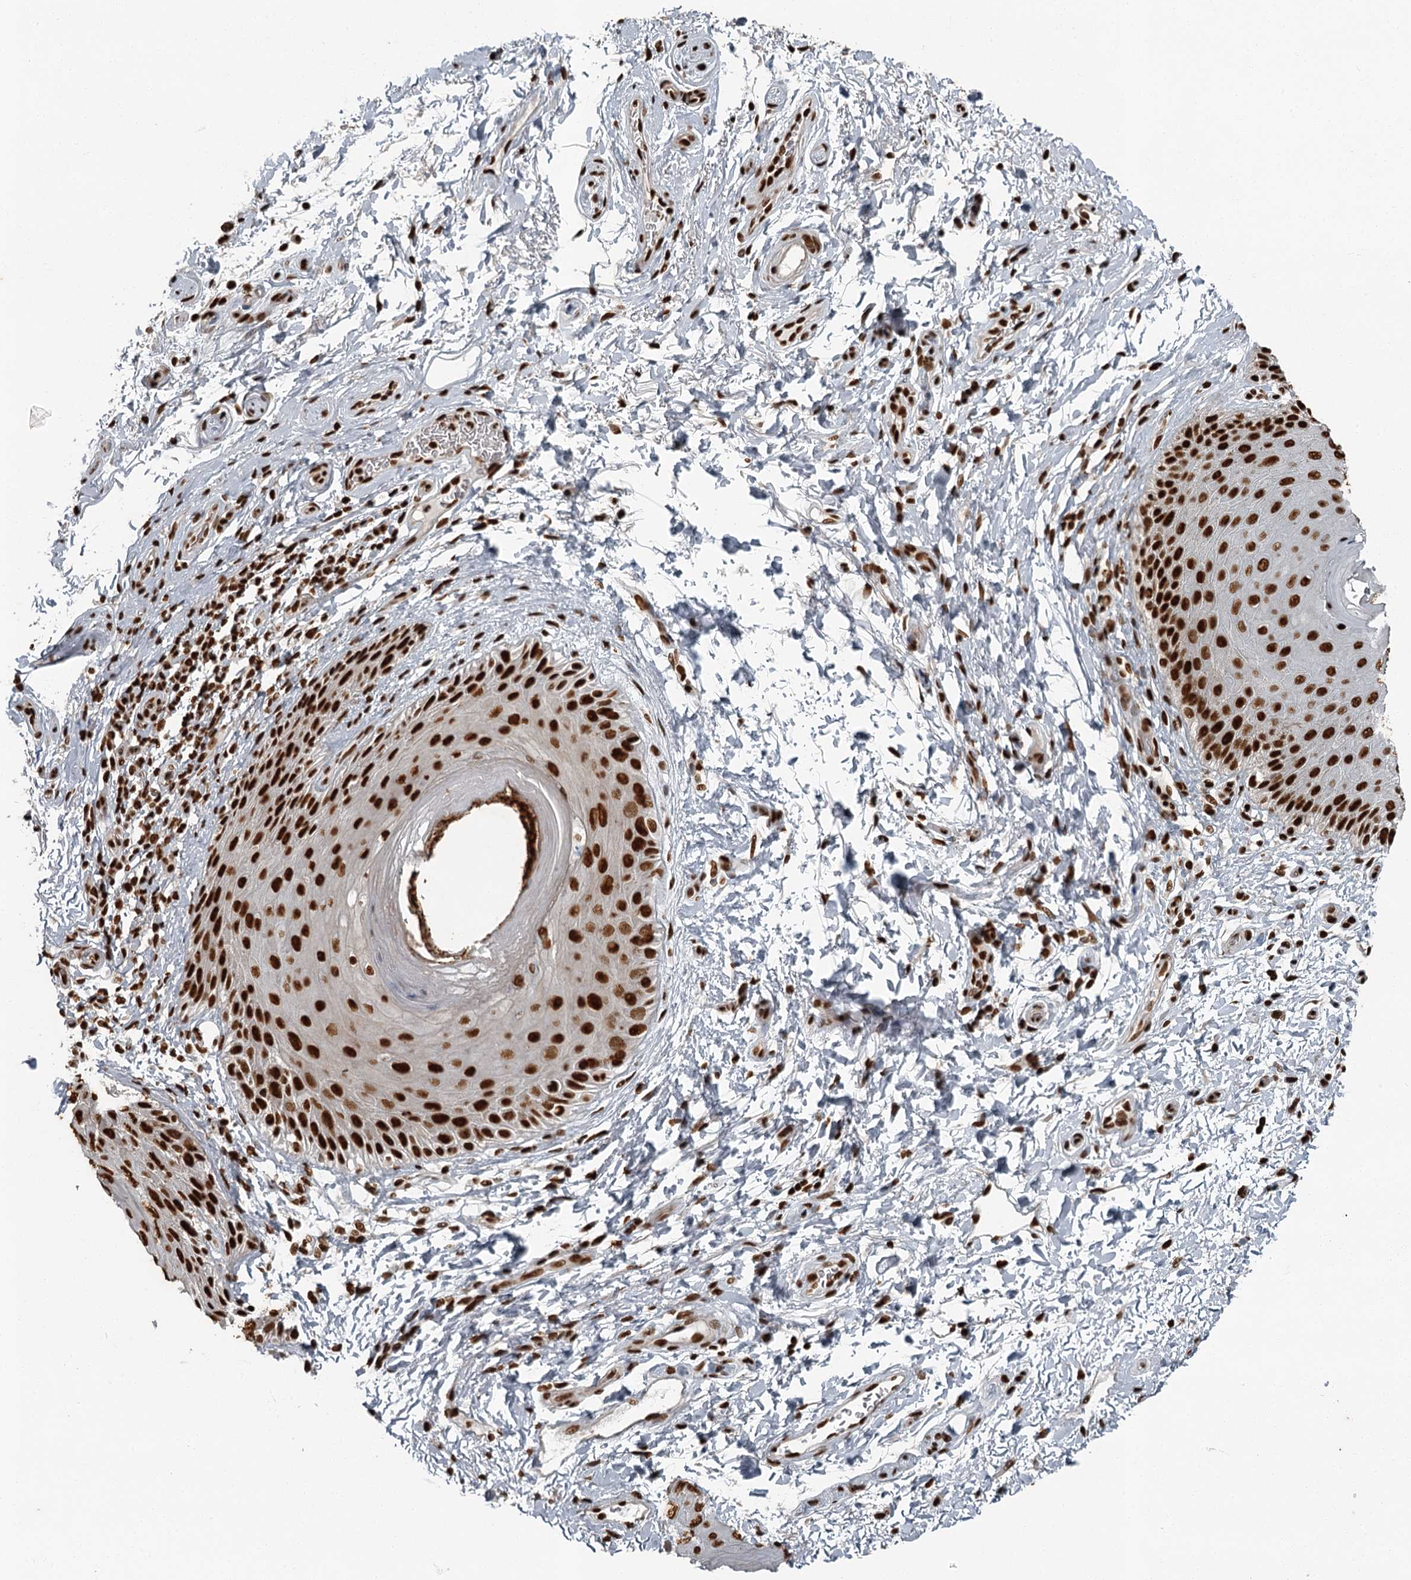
{"staining": {"intensity": "strong", "quantity": ">75%", "location": "nuclear"}, "tissue": "skin", "cell_type": "Epidermal cells", "image_type": "normal", "snomed": [{"axis": "morphology", "description": "Normal tissue, NOS"}, {"axis": "topography", "description": "Anal"}], "caption": "Brown immunohistochemical staining in benign human skin displays strong nuclear expression in approximately >75% of epidermal cells.", "gene": "RBBP7", "patient": {"sex": "male", "age": 44}}